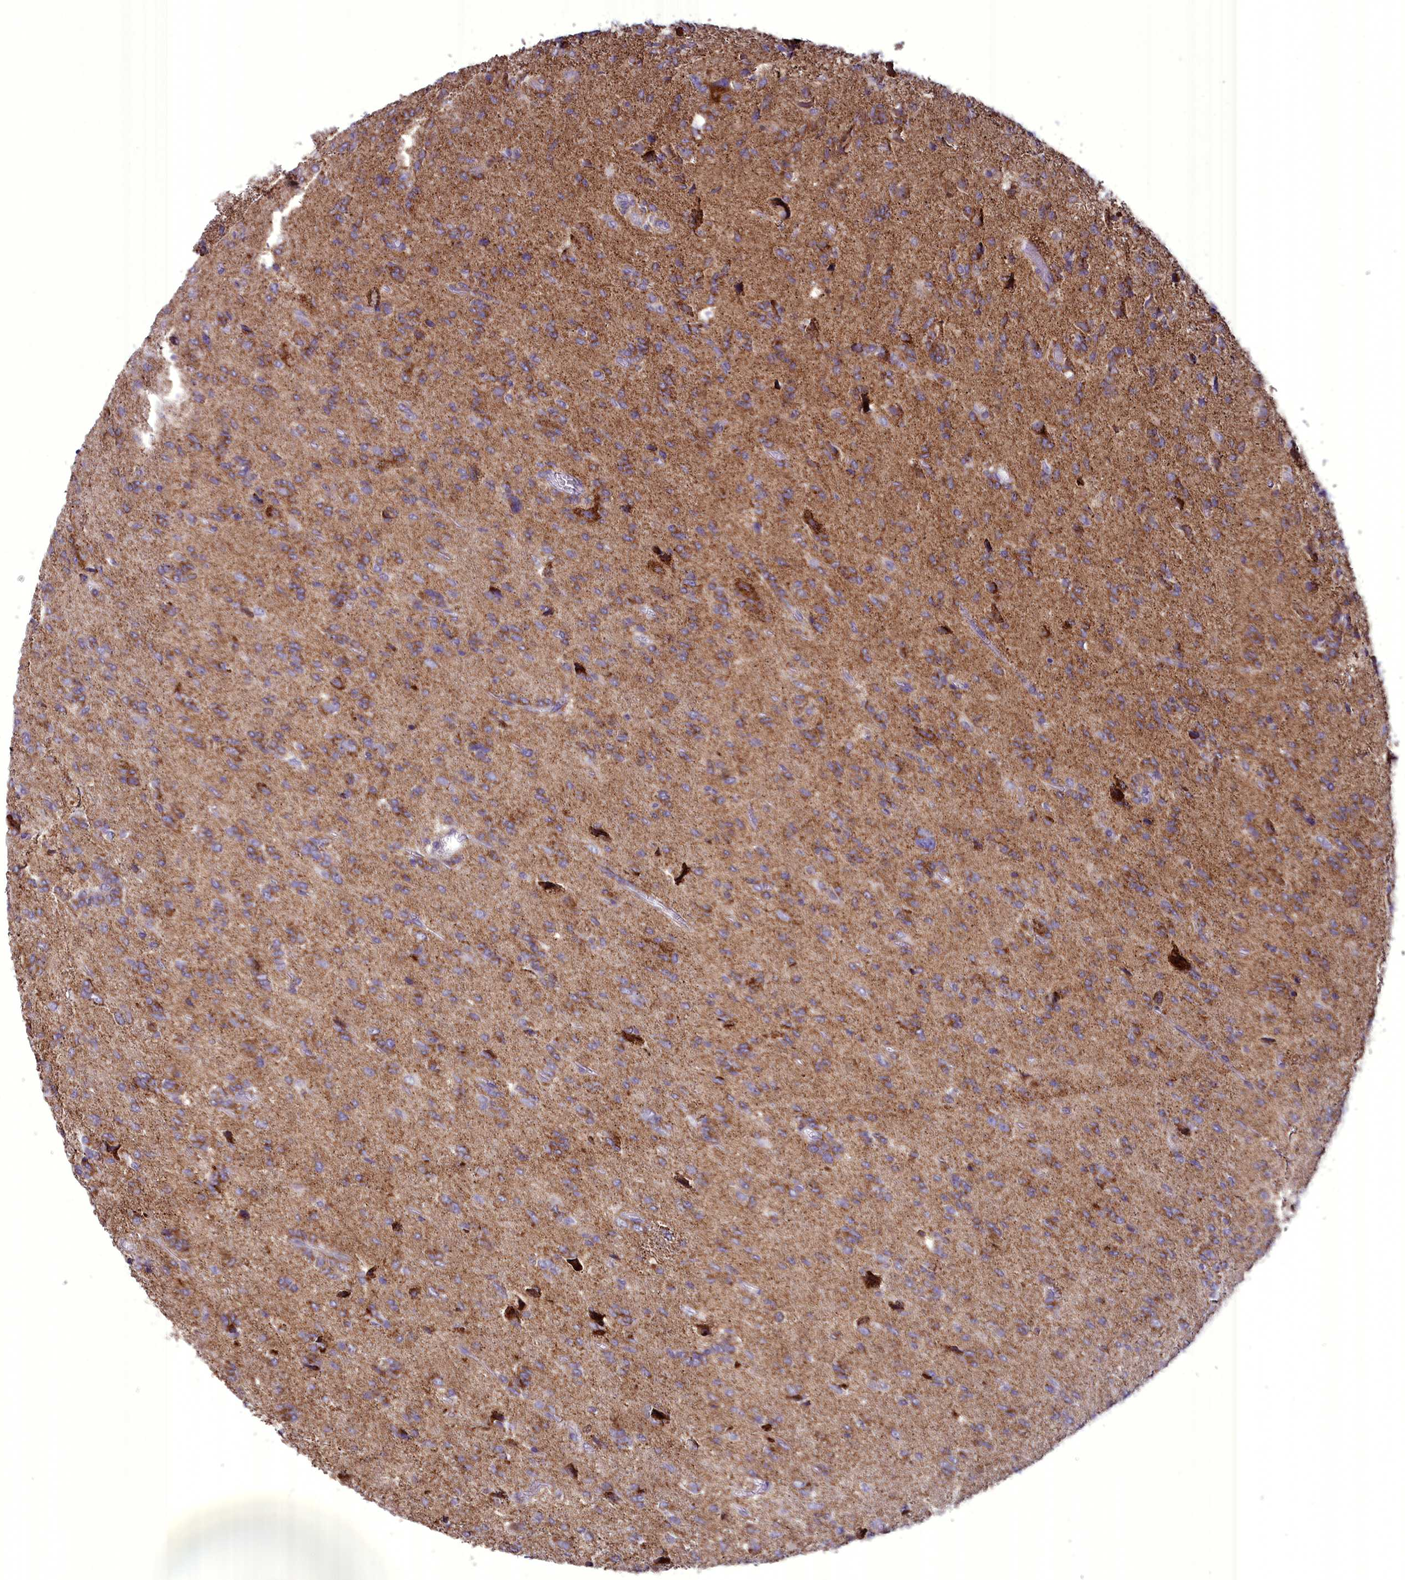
{"staining": {"intensity": "moderate", "quantity": ">75%", "location": "cytoplasmic/membranous"}, "tissue": "glioma", "cell_type": "Tumor cells", "image_type": "cancer", "snomed": [{"axis": "morphology", "description": "Glioma, malignant, High grade"}, {"axis": "topography", "description": "Brain"}], "caption": "Protein expression analysis of human glioma reveals moderate cytoplasmic/membranous staining in about >75% of tumor cells.", "gene": "FAM149B1", "patient": {"sex": "female", "age": 59}}